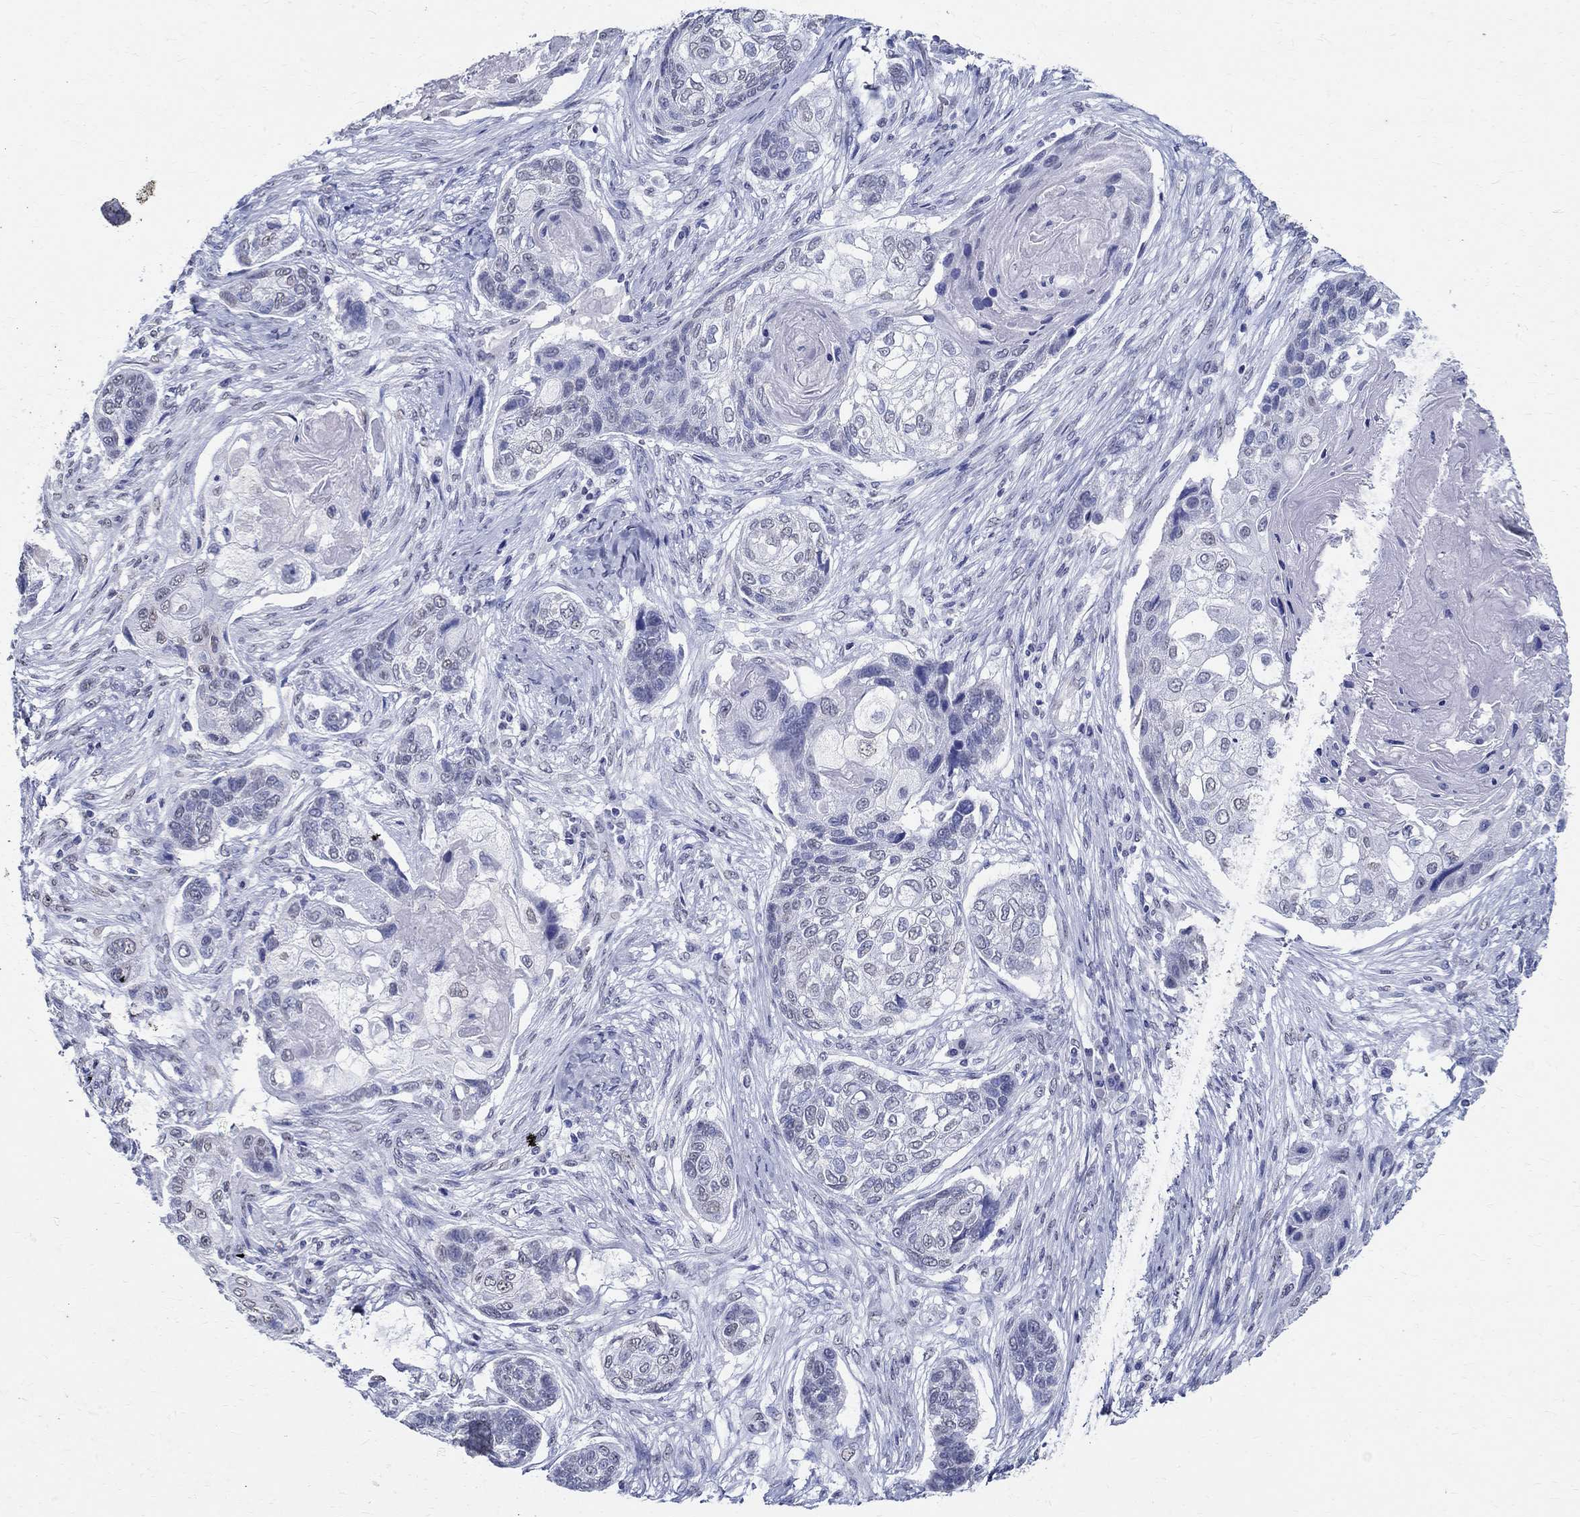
{"staining": {"intensity": "negative", "quantity": "none", "location": "none"}, "tissue": "lung cancer", "cell_type": "Tumor cells", "image_type": "cancer", "snomed": [{"axis": "morphology", "description": "Normal tissue, NOS"}, {"axis": "morphology", "description": "Squamous cell carcinoma, NOS"}, {"axis": "topography", "description": "Bronchus"}, {"axis": "topography", "description": "Lung"}], "caption": "Immunohistochemical staining of lung cancer (squamous cell carcinoma) exhibits no significant expression in tumor cells.", "gene": "TSPAN16", "patient": {"sex": "male", "age": 69}}